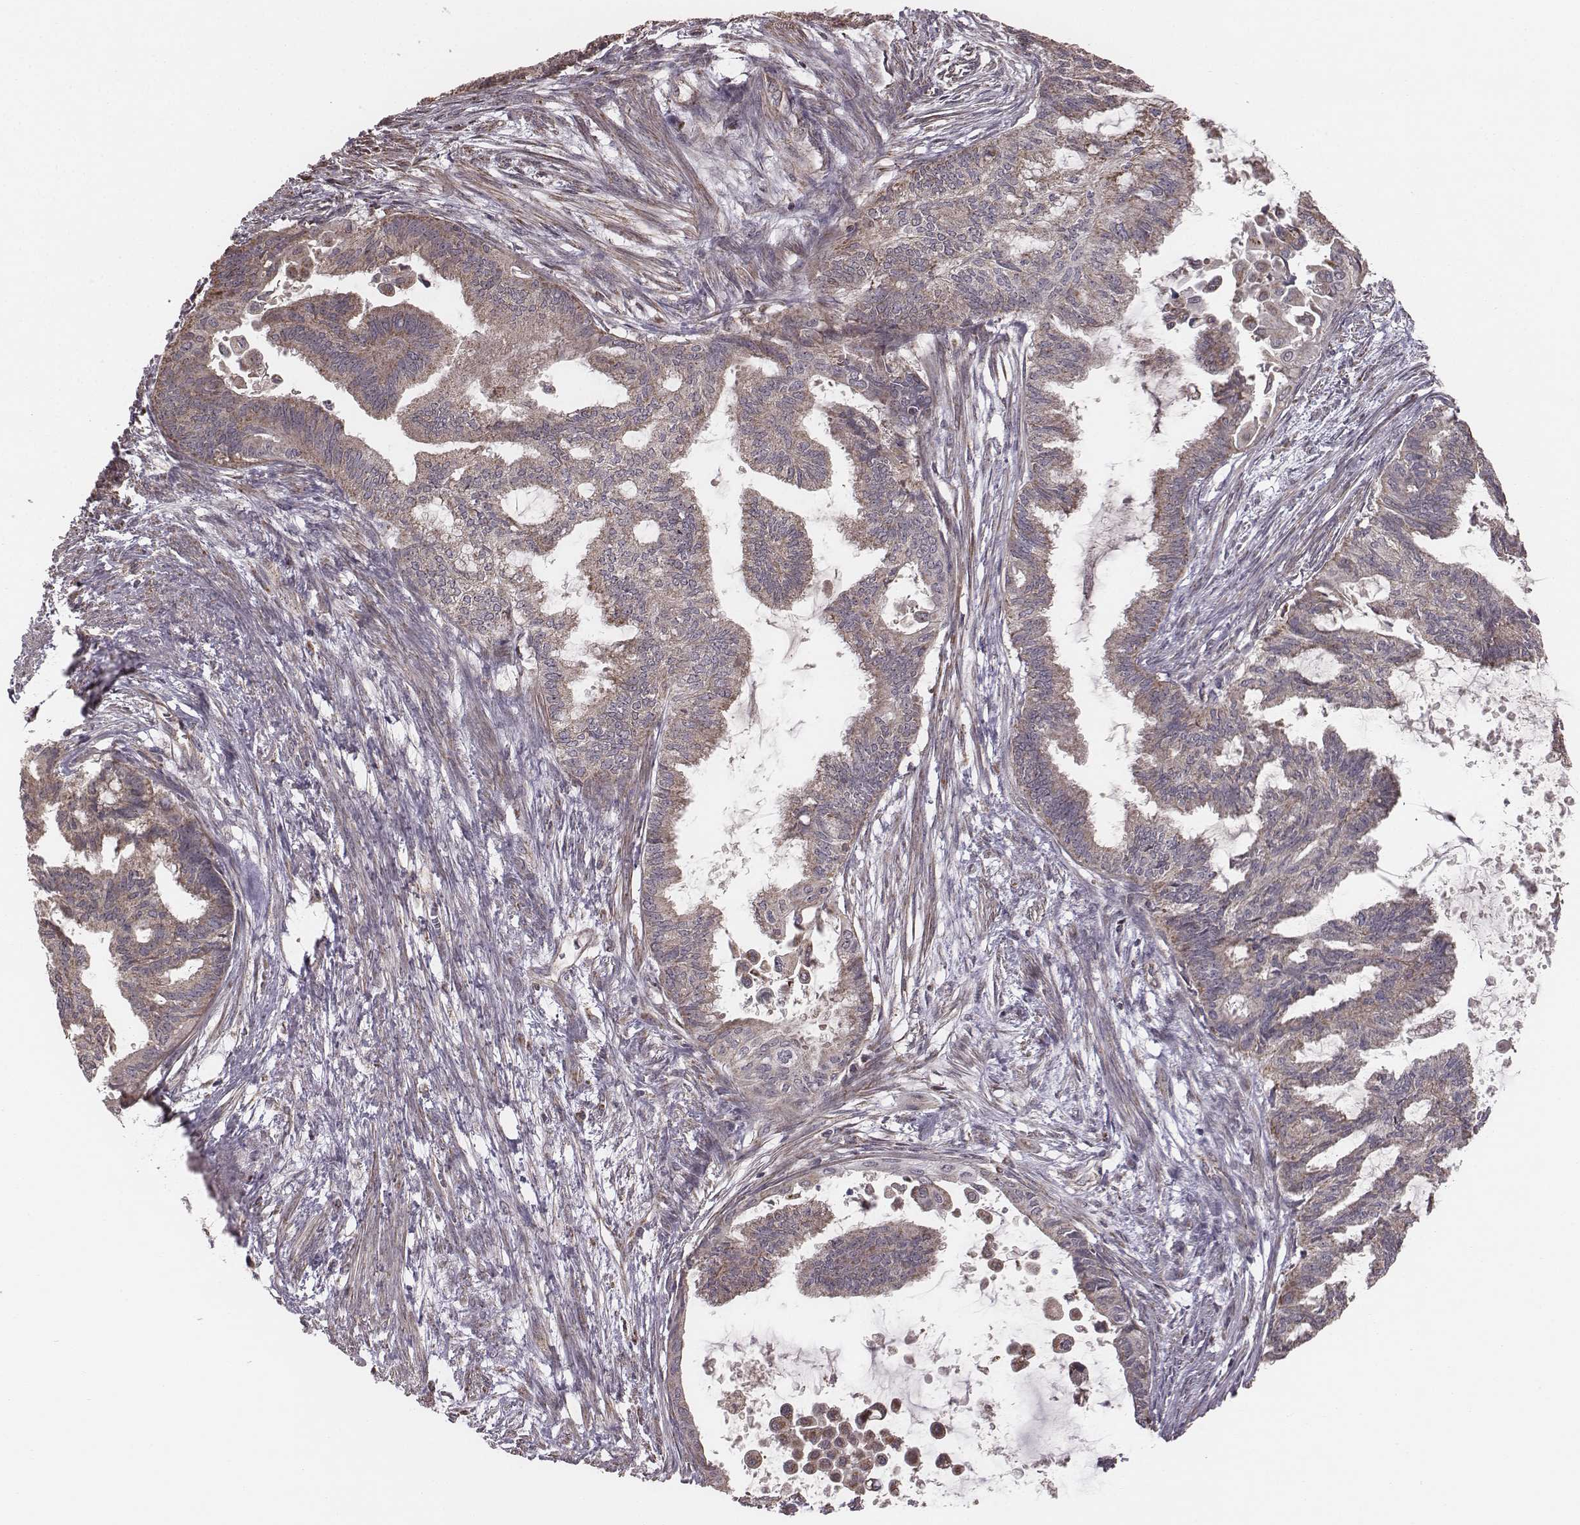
{"staining": {"intensity": "weak", "quantity": "25%-75%", "location": "cytoplasmic/membranous"}, "tissue": "endometrial cancer", "cell_type": "Tumor cells", "image_type": "cancer", "snomed": [{"axis": "morphology", "description": "Adenocarcinoma, NOS"}, {"axis": "topography", "description": "Endometrium"}], "caption": "High-magnification brightfield microscopy of adenocarcinoma (endometrial) stained with DAB (brown) and counterstained with hematoxylin (blue). tumor cells exhibit weak cytoplasmic/membranous expression is seen in approximately25%-75% of cells.", "gene": "PDCD2L", "patient": {"sex": "female", "age": 86}}